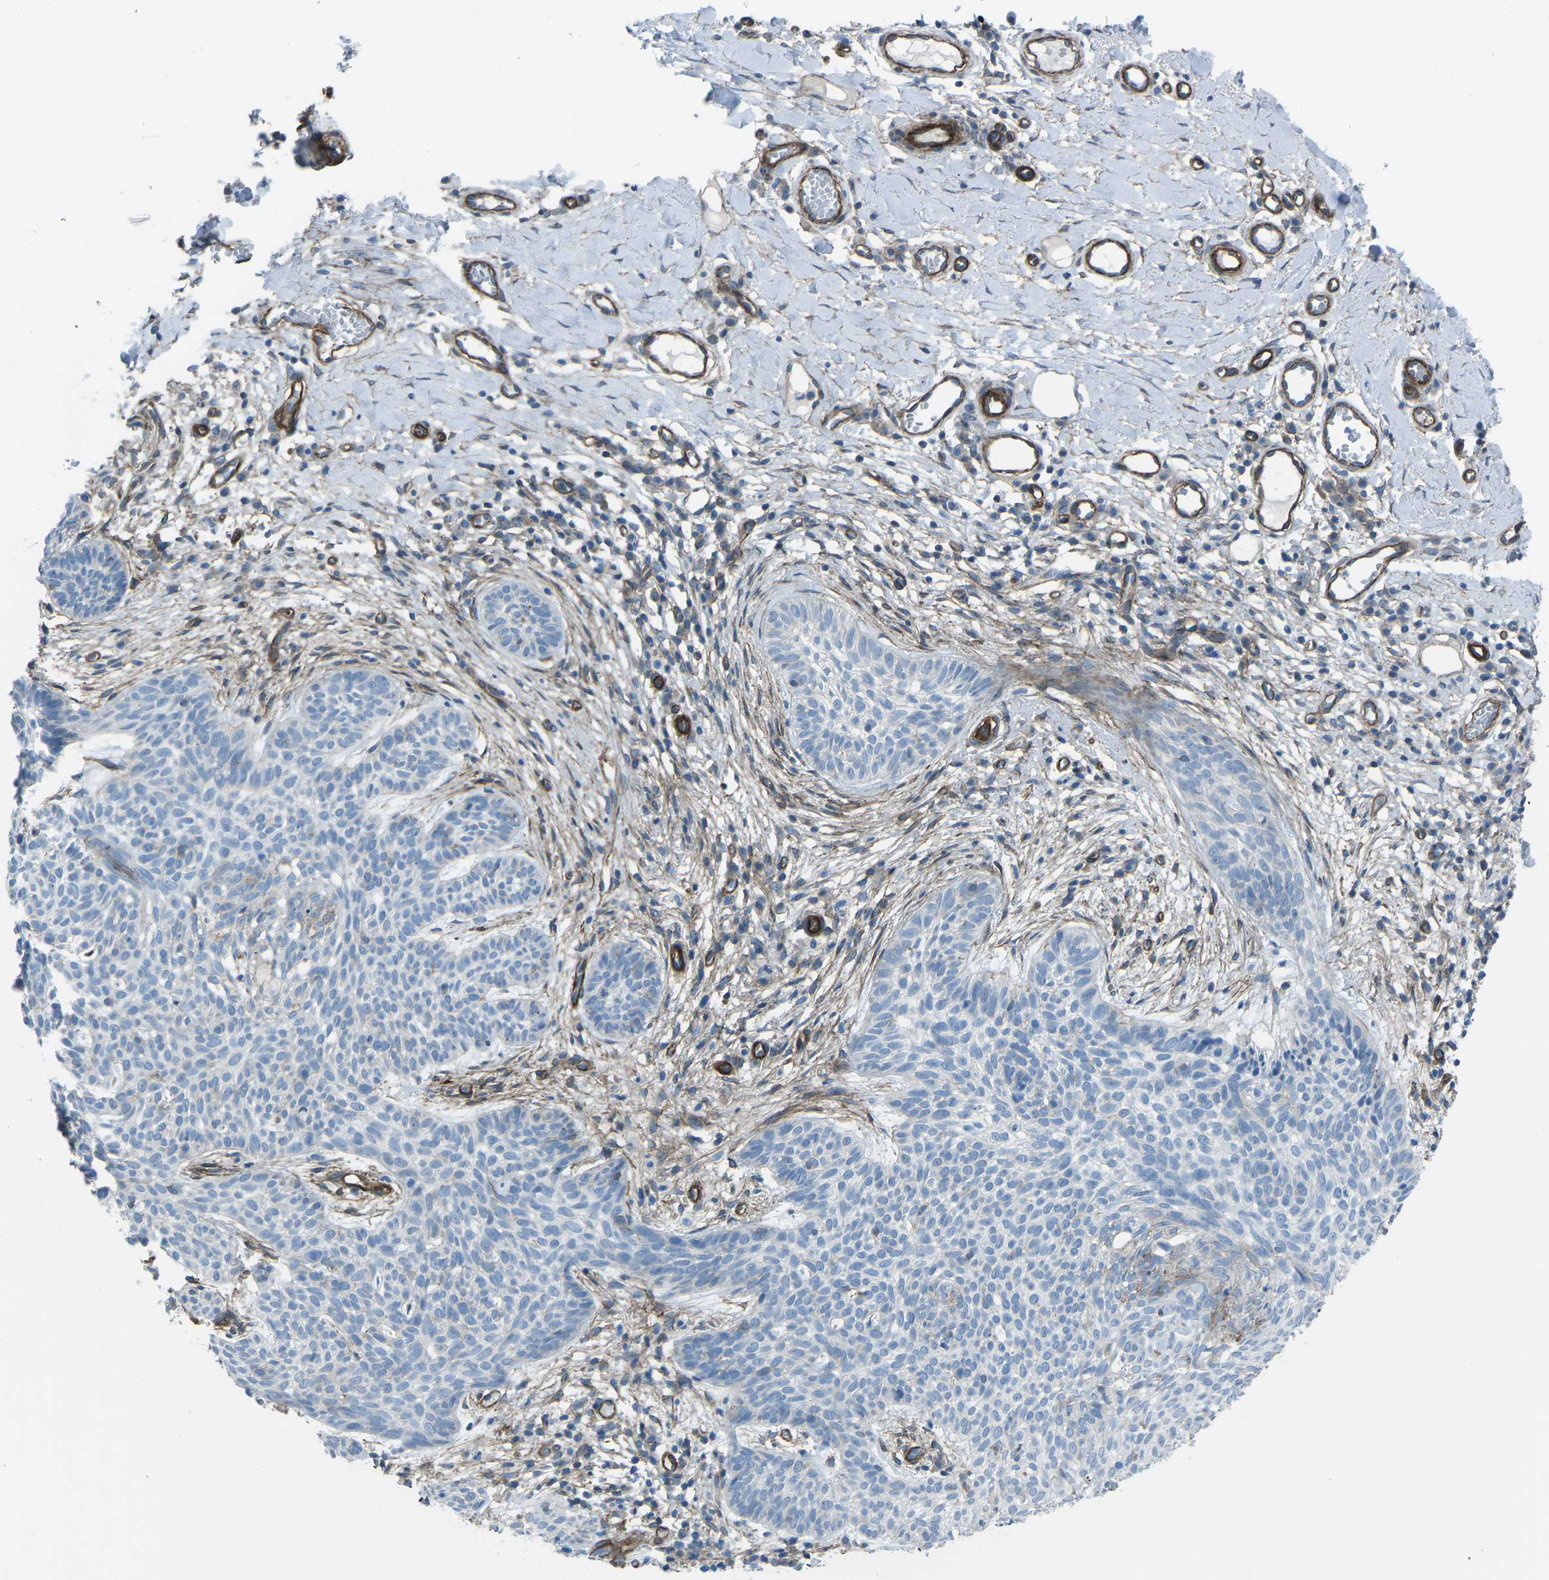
{"staining": {"intensity": "negative", "quantity": "none", "location": "none"}, "tissue": "skin cancer", "cell_type": "Tumor cells", "image_type": "cancer", "snomed": [{"axis": "morphology", "description": "Basal cell carcinoma"}, {"axis": "topography", "description": "Skin"}], "caption": "Tumor cells are negative for protein expression in human skin cancer. (DAB (3,3'-diaminobenzidine) IHC visualized using brightfield microscopy, high magnification).", "gene": "UTRN", "patient": {"sex": "female", "age": 59}}